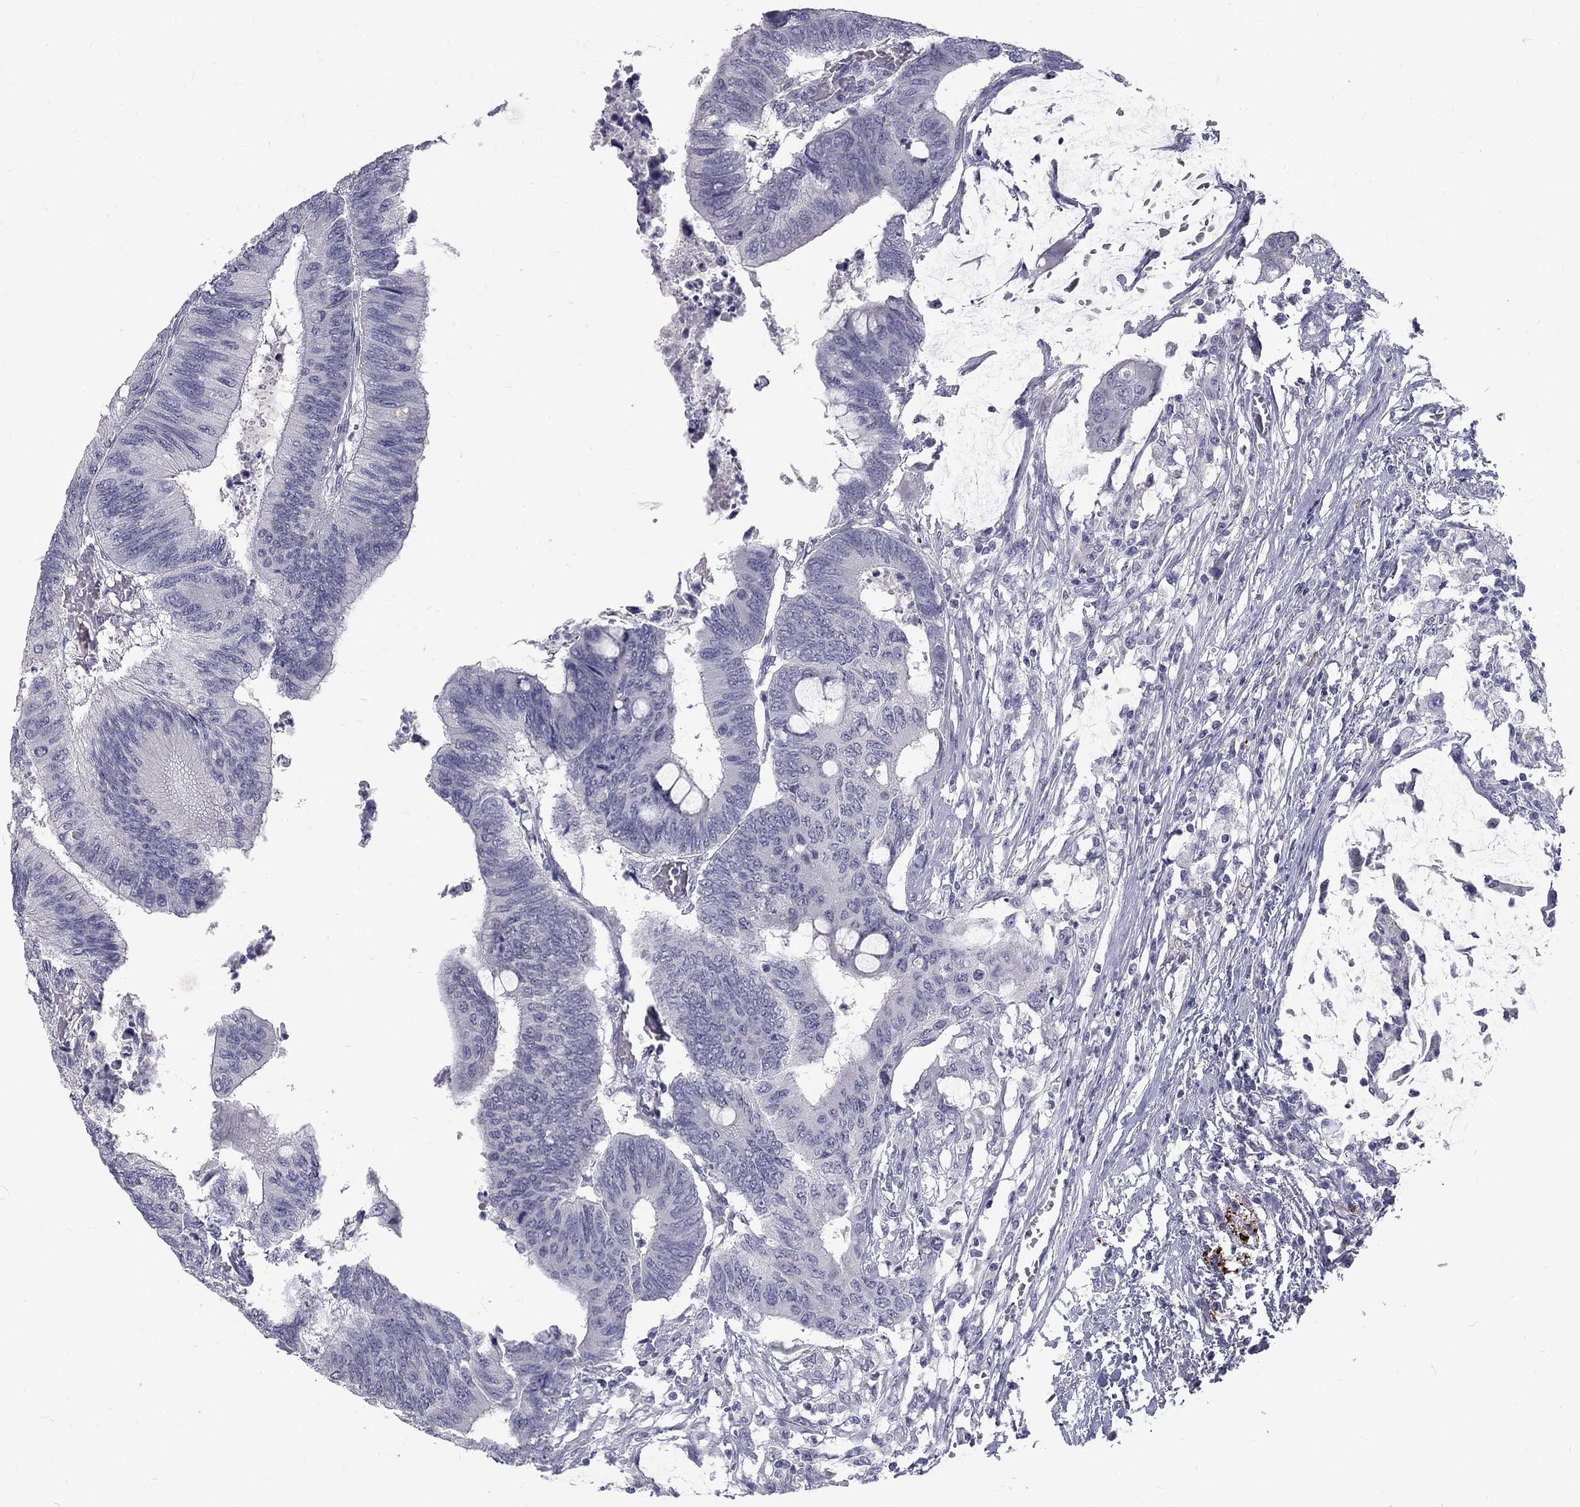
{"staining": {"intensity": "negative", "quantity": "none", "location": "none"}, "tissue": "colorectal cancer", "cell_type": "Tumor cells", "image_type": "cancer", "snomed": [{"axis": "morphology", "description": "Normal tissue, NOS"}, {"axis": "morphology", "description": "Adenocarcinoma, NOS"}, {"axis": "topography", "description": "Rectum"}, {"axis": "topography", "description": "Peripheral nerve tissue"}], "caption": "Tumor cells are negative for protein expression in human colorectal adenocarcinoma. Brightfield microscopy of immunohistochemistry (IHC) stained with DAB (brown) and hematoxylin (blue), captured at high magnification.", "gene": "NOS1", "patient": {"sex": "male", "age": 92}}